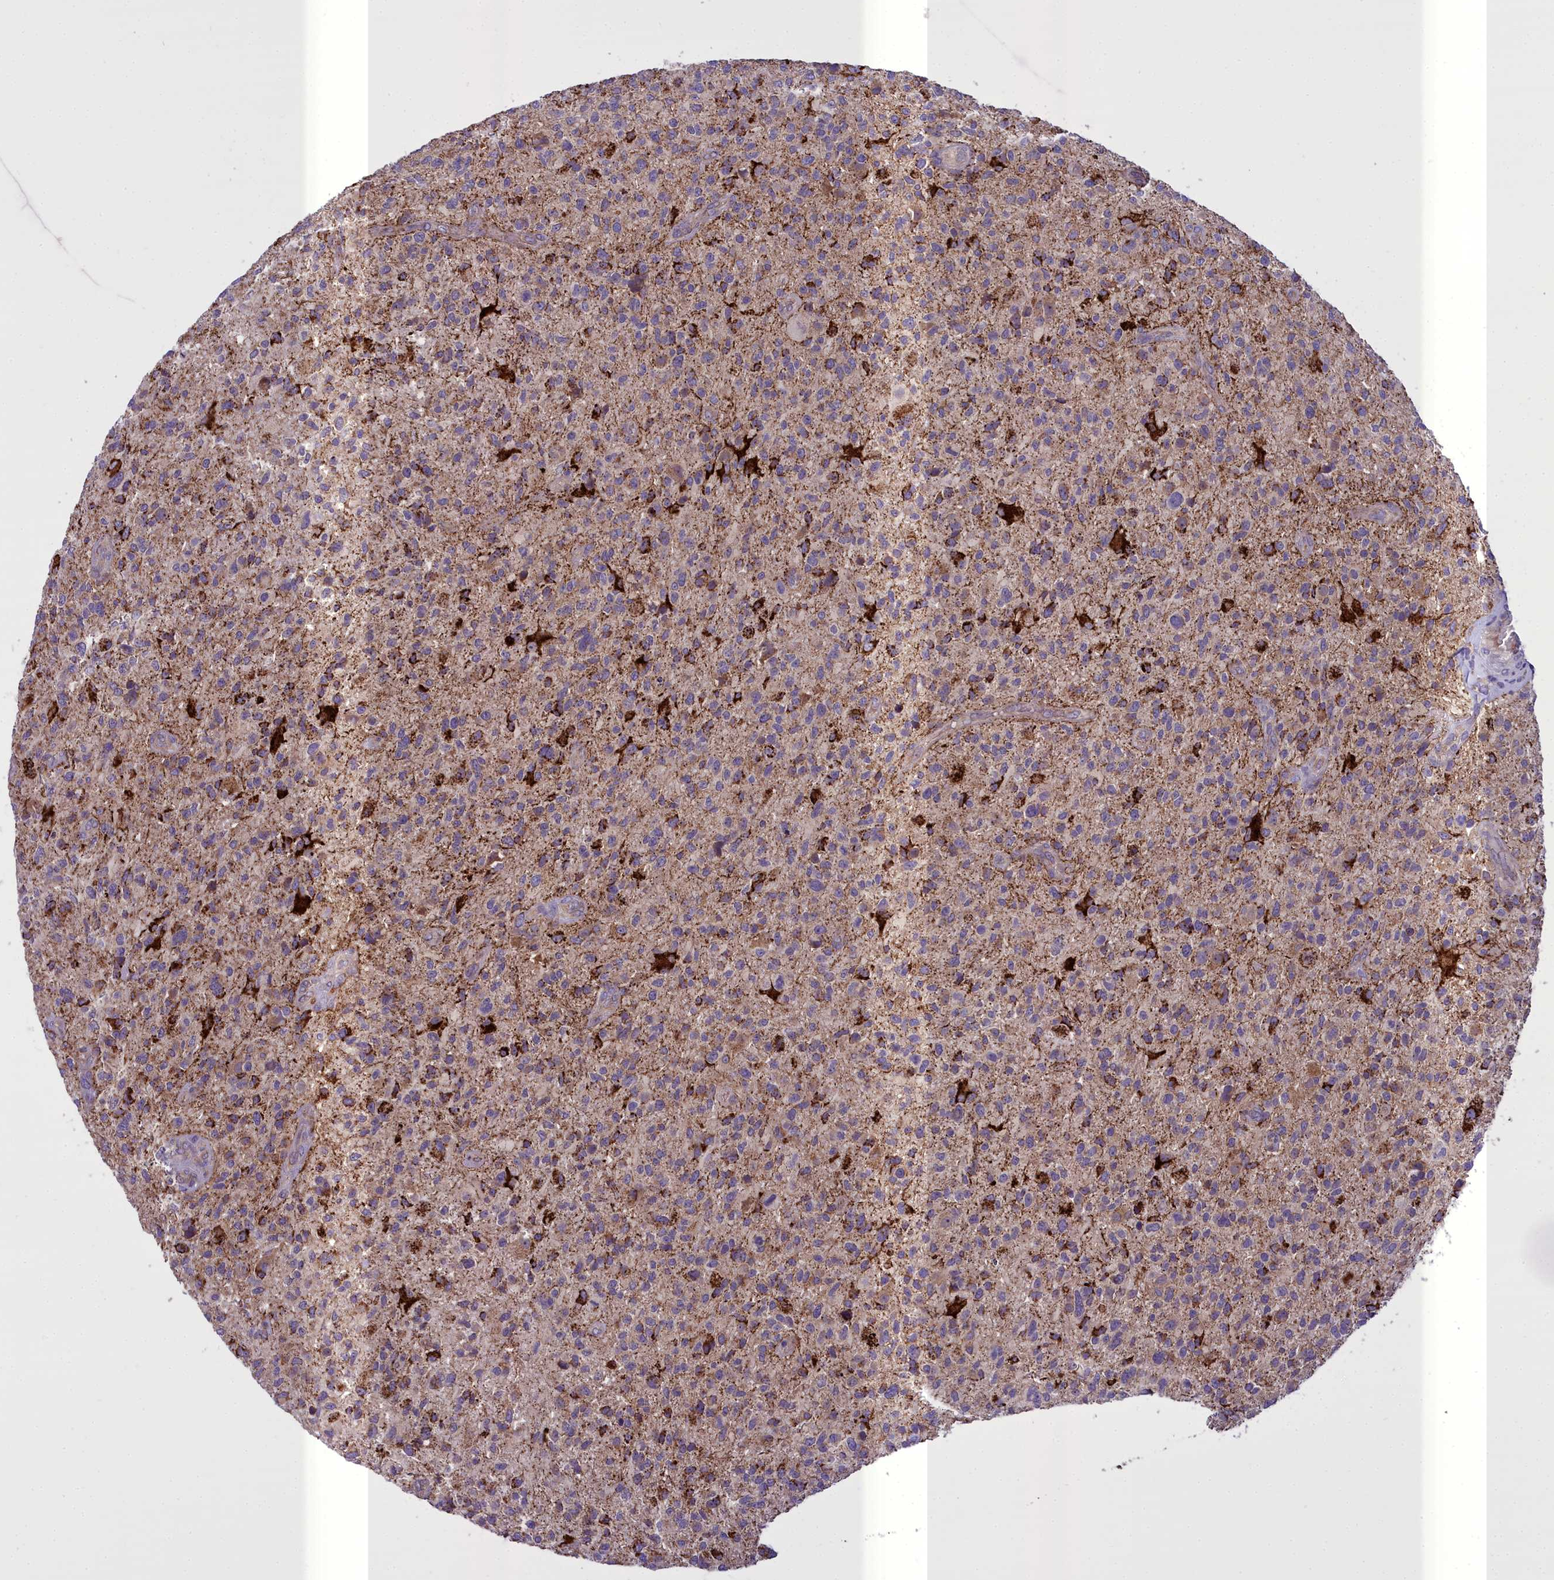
{"staining": {"intensity": "strong", "quantity": "<25%", "location": "cytoplasmic/membranous"}, "tissue": "glioma", "cell_type": "Tumor cells", "image_type": "cancer", "snomed": [{"axis": "morphology", "description": "Glioma, malignant, High grade"}, {"axis": "topography", "description": "Brain"}], "caption": "Strong cytoplasmic/membranous expression for a protein is seen in approximately <25% of tumor cells of malignant glioma (high-grade) using immunohistochemistry (IHC).", "gene": "TBC1D24", "patient": {"sex": "male", "age": 47}}